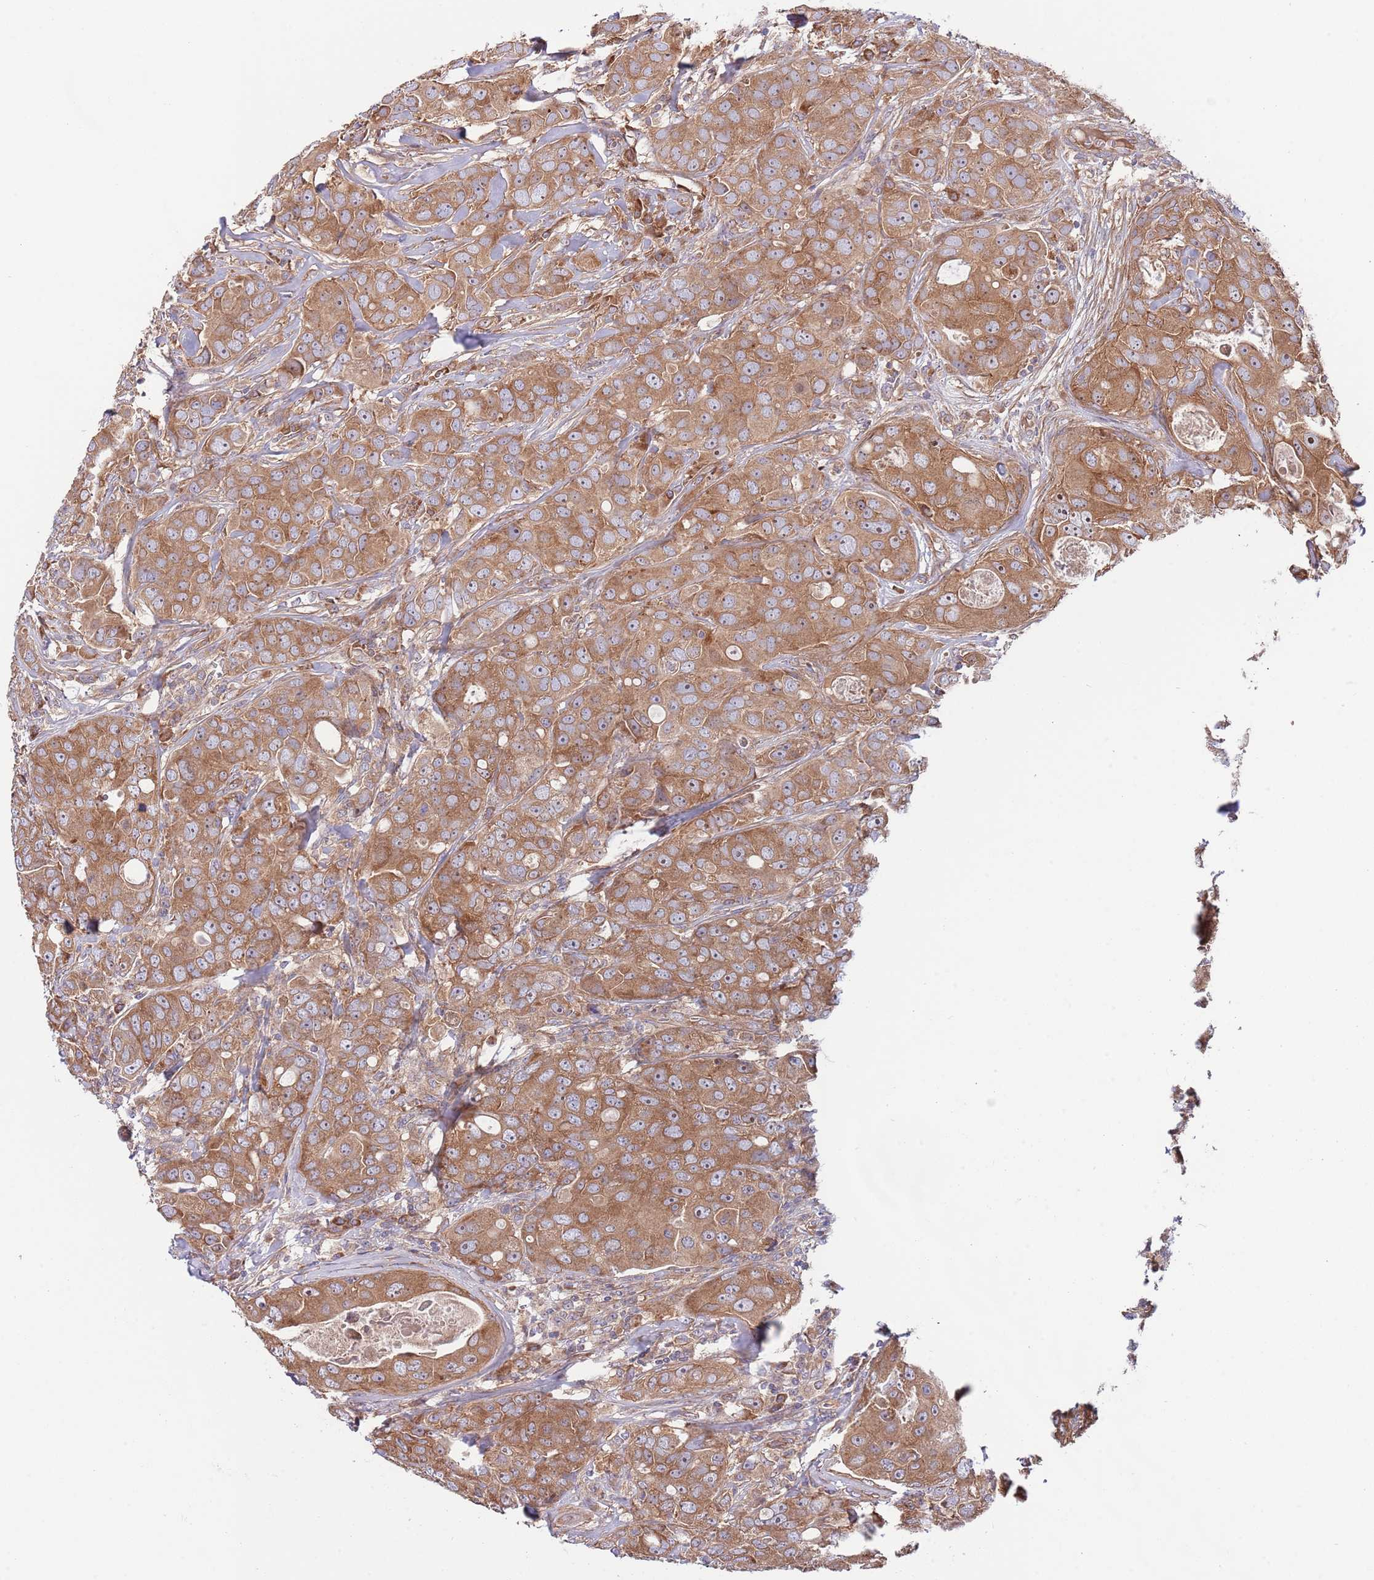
{"staining": {"intensity": "moderate", "quantity": ">75%", "location": "cytoplasmic/membranous"}, "tissue": "breast cancer", "cell_type": "Tumor cells", "image_type": "cancer", "snomed": [{"axis": "morphology", "description": "Duct carcinoma"}, {"axis": "topography", "description": "Breast"}], "caption": "High-power microscopy captured an immunohistochemistry histopathology image of infiltrating ductal carcinoma (breast), revealing moderate cytoplasmic/membranous staining in approximately >75% of tumor cells. (DAB = brown stain, brightfield microscopy at high magnification).", "gene": "EIF3F", "patient": {"sex": "female", "age": 43}}